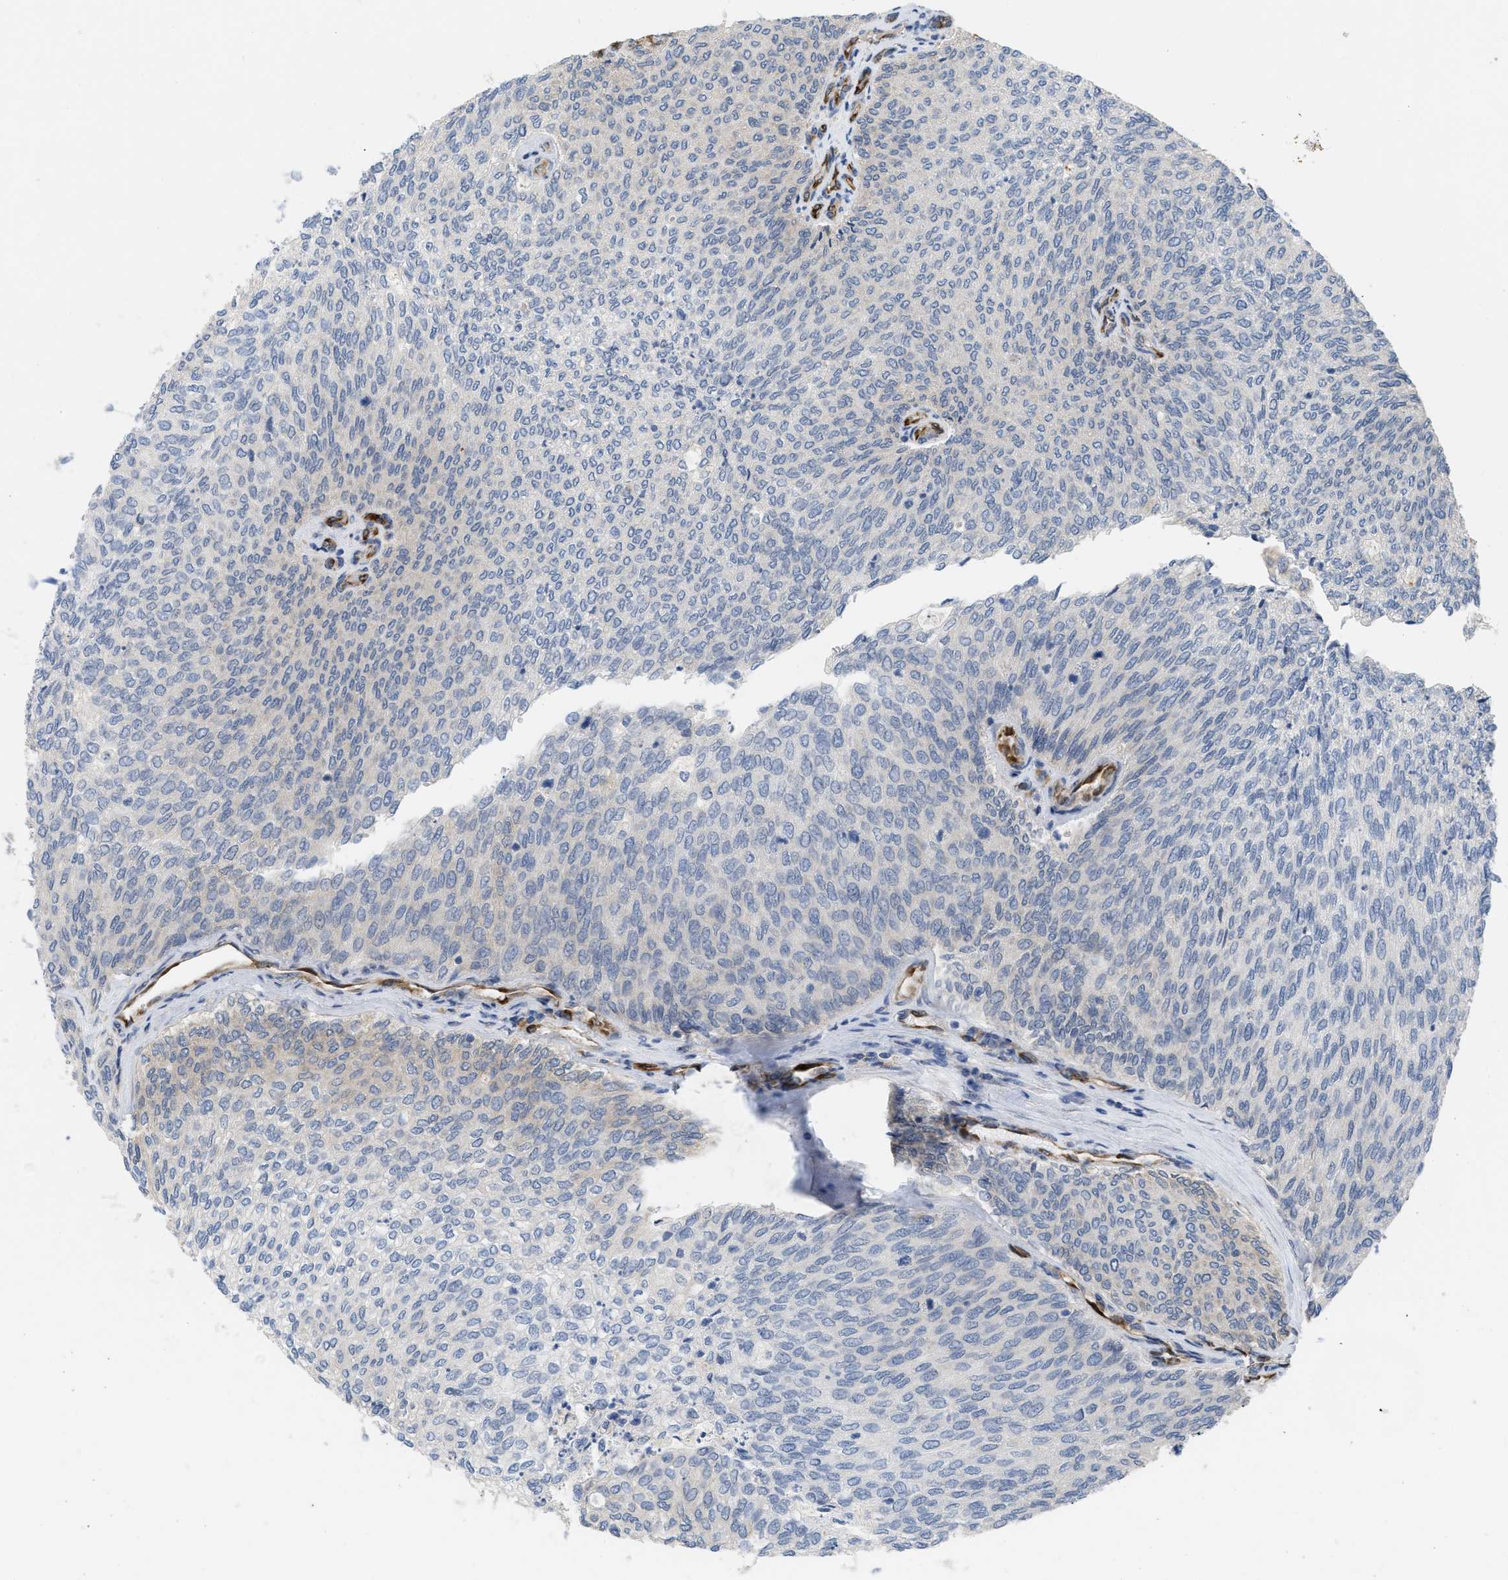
{"staining": {"intensity": "weak", "quantity": "<25%", "location": "cytoplasmic/membranous"}, "tissue": "urothelial cancer", "cell_type": "Tumor cells", "image_type": "cancer", "snomed": [{"axis": "morphology", "description": "Urothelial carcinoma, Low grade"}, {"axis": "topography", "description": "Urinary bladder"}], "caption": "DAB immunohistochemical staining of low-grade urothelial carcinoma reveals no significant positivity in tumor cells.", "gene": "EOGT", "patient": {"sex": "female", "age": 79}}